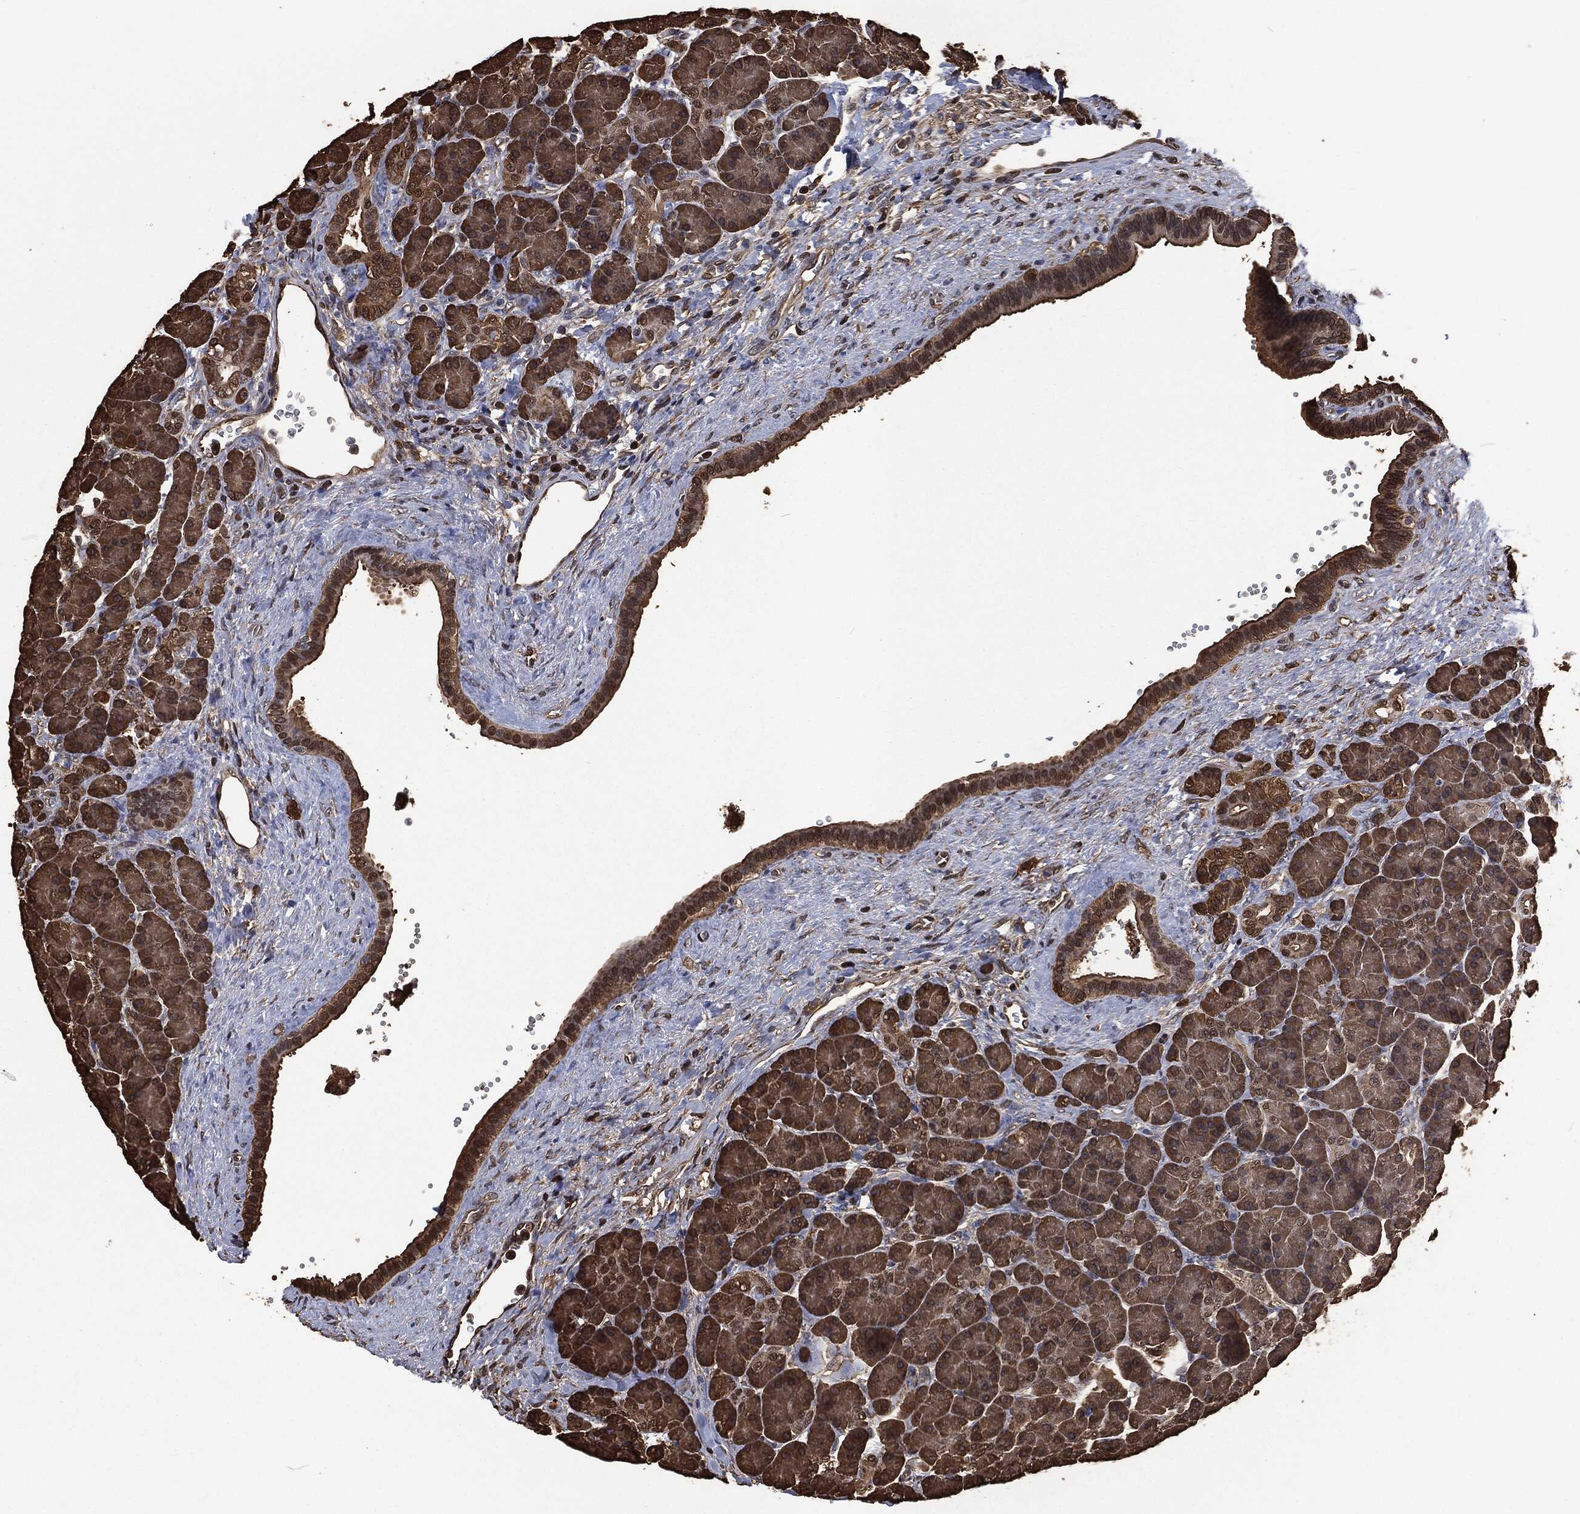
{"staining": {"intensity": "moderate", "quantity": ">75%", "location": "cytoplasmic/membranous"}, "tissue": "pancreas", "cell_type": "Exocrine glandular cells", "image_type": "normal", "snomed": [{"axis": "morphology", "description": "Normal tissue, NOS"}, {"axis": "topography", "description": "Pancreas"}], "caption": "A histopathology image showing moderate cytoplasmic/membranous staining in about >75% of exocrine glandular cells in benign pancreas, as visualized by brown immunohistochemical staining.", "gene": "PRDX4", "patient": {"sex": "female", "age": 63}}